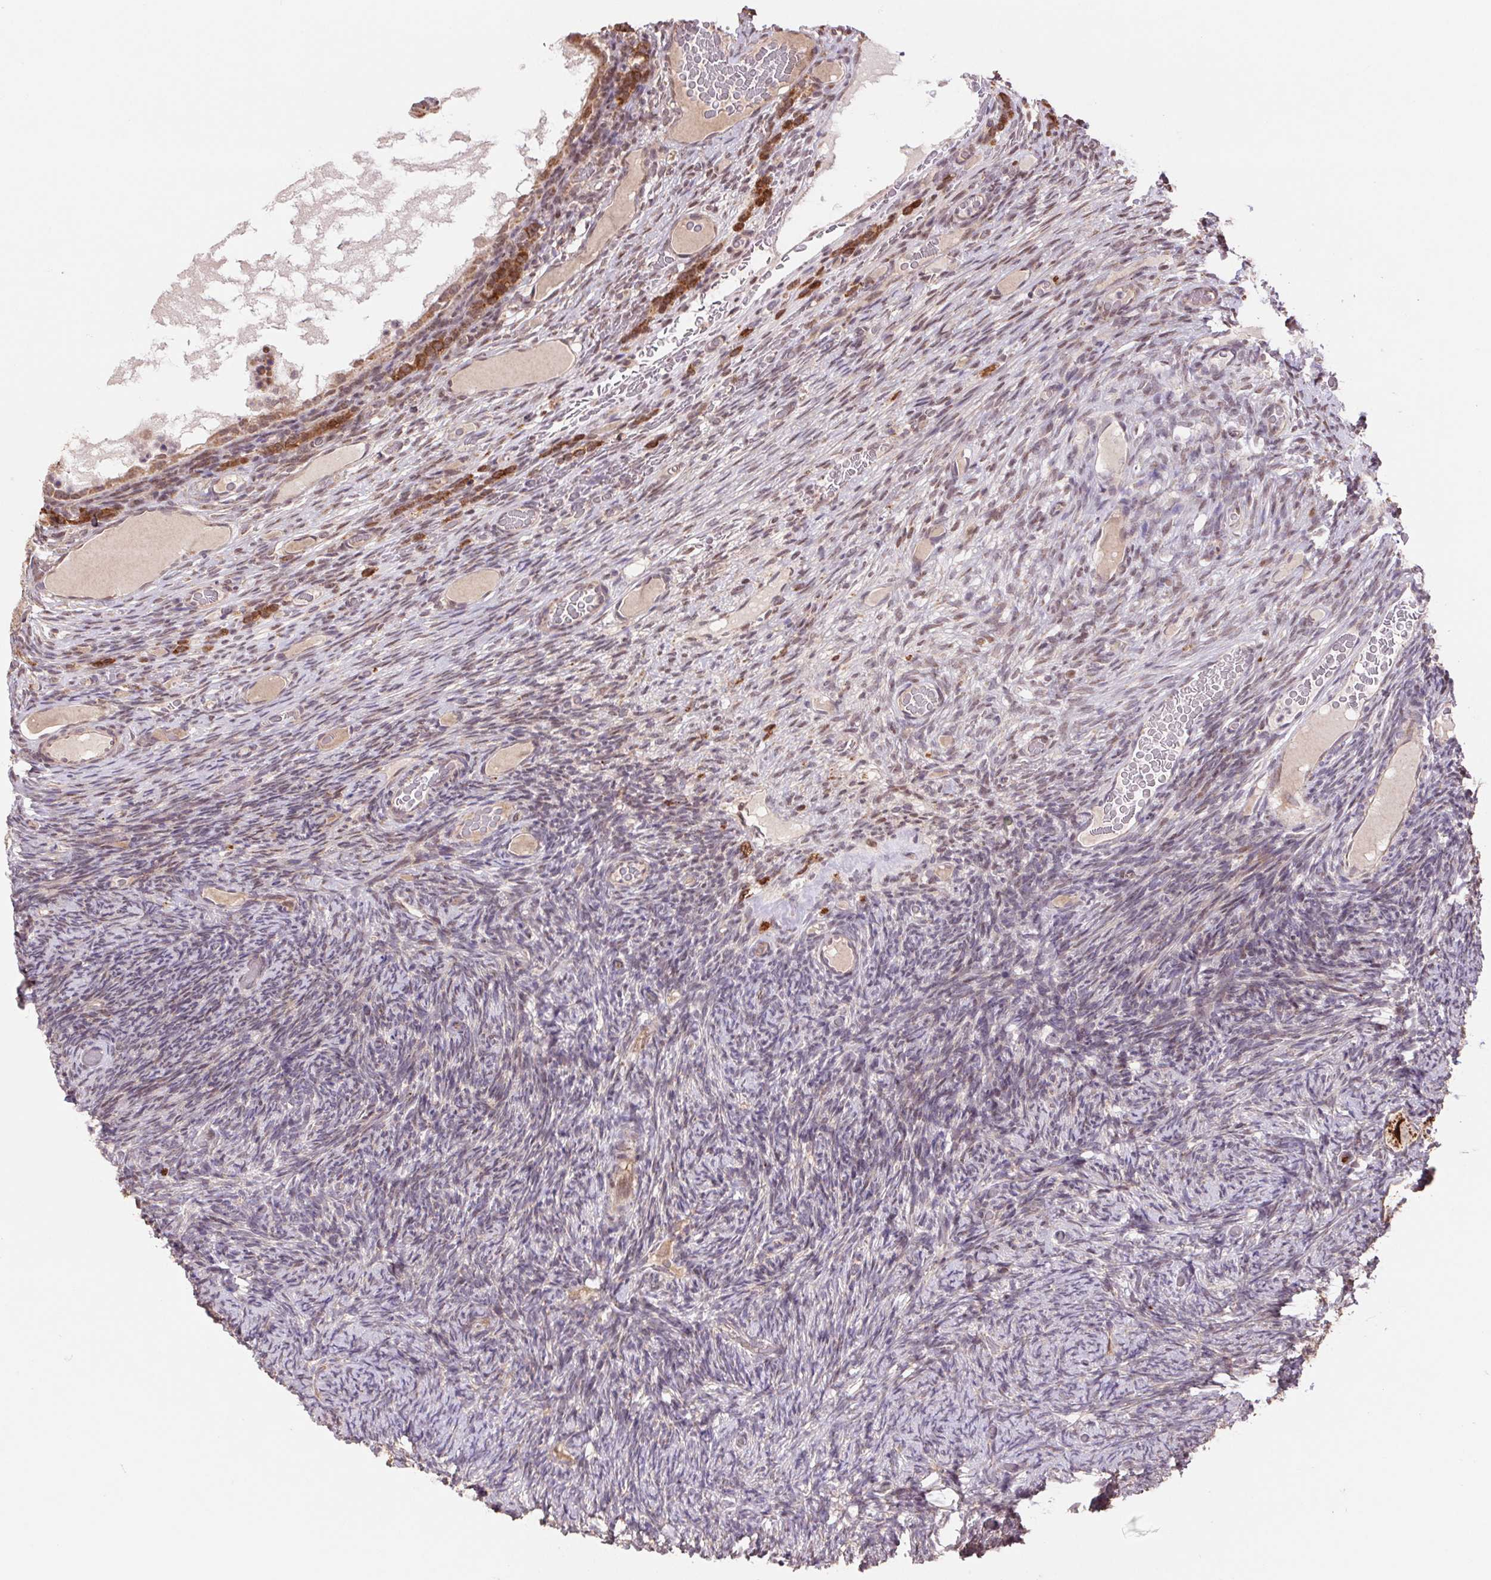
{"staining": {"intensity": "strong", "quantity": "25%-75%", "location": "cytoplasmic/membranous"}, "tissue": "ovary", "cell_type": "Follicle cells", "image_type": "normal", "snomed": [{"axis": "morphology", "description": "Normal tissue, NOS"}, {"axis": "topography", "description": "Ovary"}], "caption": "Ovary stained with a brown dye shows strong cytoplasmic/membranous positive staining in approximately 25%-75% of follicle cells.", "gene": "PDHA1", "patient": {"sex": "female", "age": 34}}